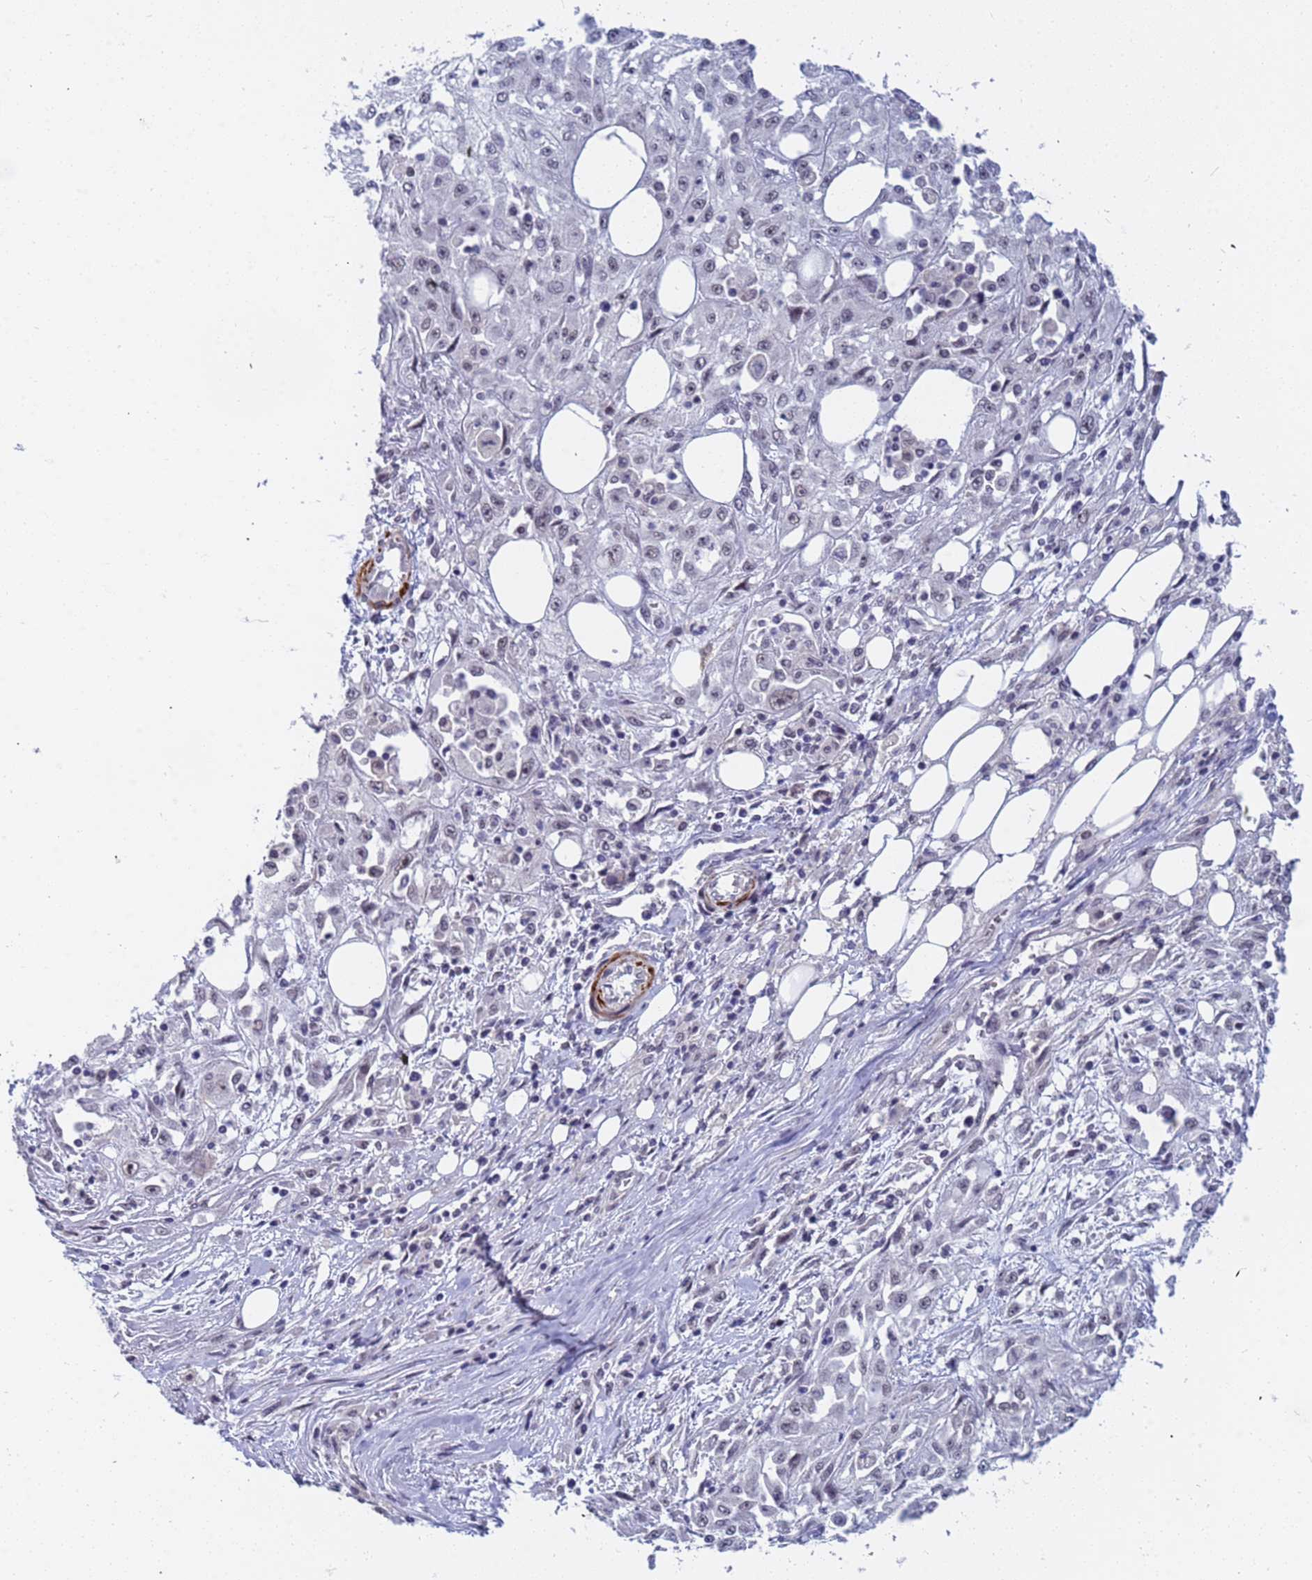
{"staining": {"intensity": "negative", "quantity": "none", "location": "none"}, "tissue": "skin cancer", "cell_type": "Tumor cells", "image_type": "cancer", "snomed": [{"axis": "morphology", "description": "Squamous cell carcinoma, NOS"}, {"axis": "morphology", "description": "Squamous cell carcinoma, metastatic, NOS"}, {"axis": "topography", "description": "Skin"}, {"axis": "topography", "description": "Lymph node"}], "caption": "Immunohistochemistry photomicrograph of neoplastic tissue: human skin squamous cell carcinoma stained with DAB (3,3'-diaminobenzidine) exhibits no significant protein staining in tumor cells. The staining is performed using DAB brown chromogen with nuclei counter-stained in using hematoxylin.", "gene": "CXorf65", "patient": {"sex": "male", "age": 75}}